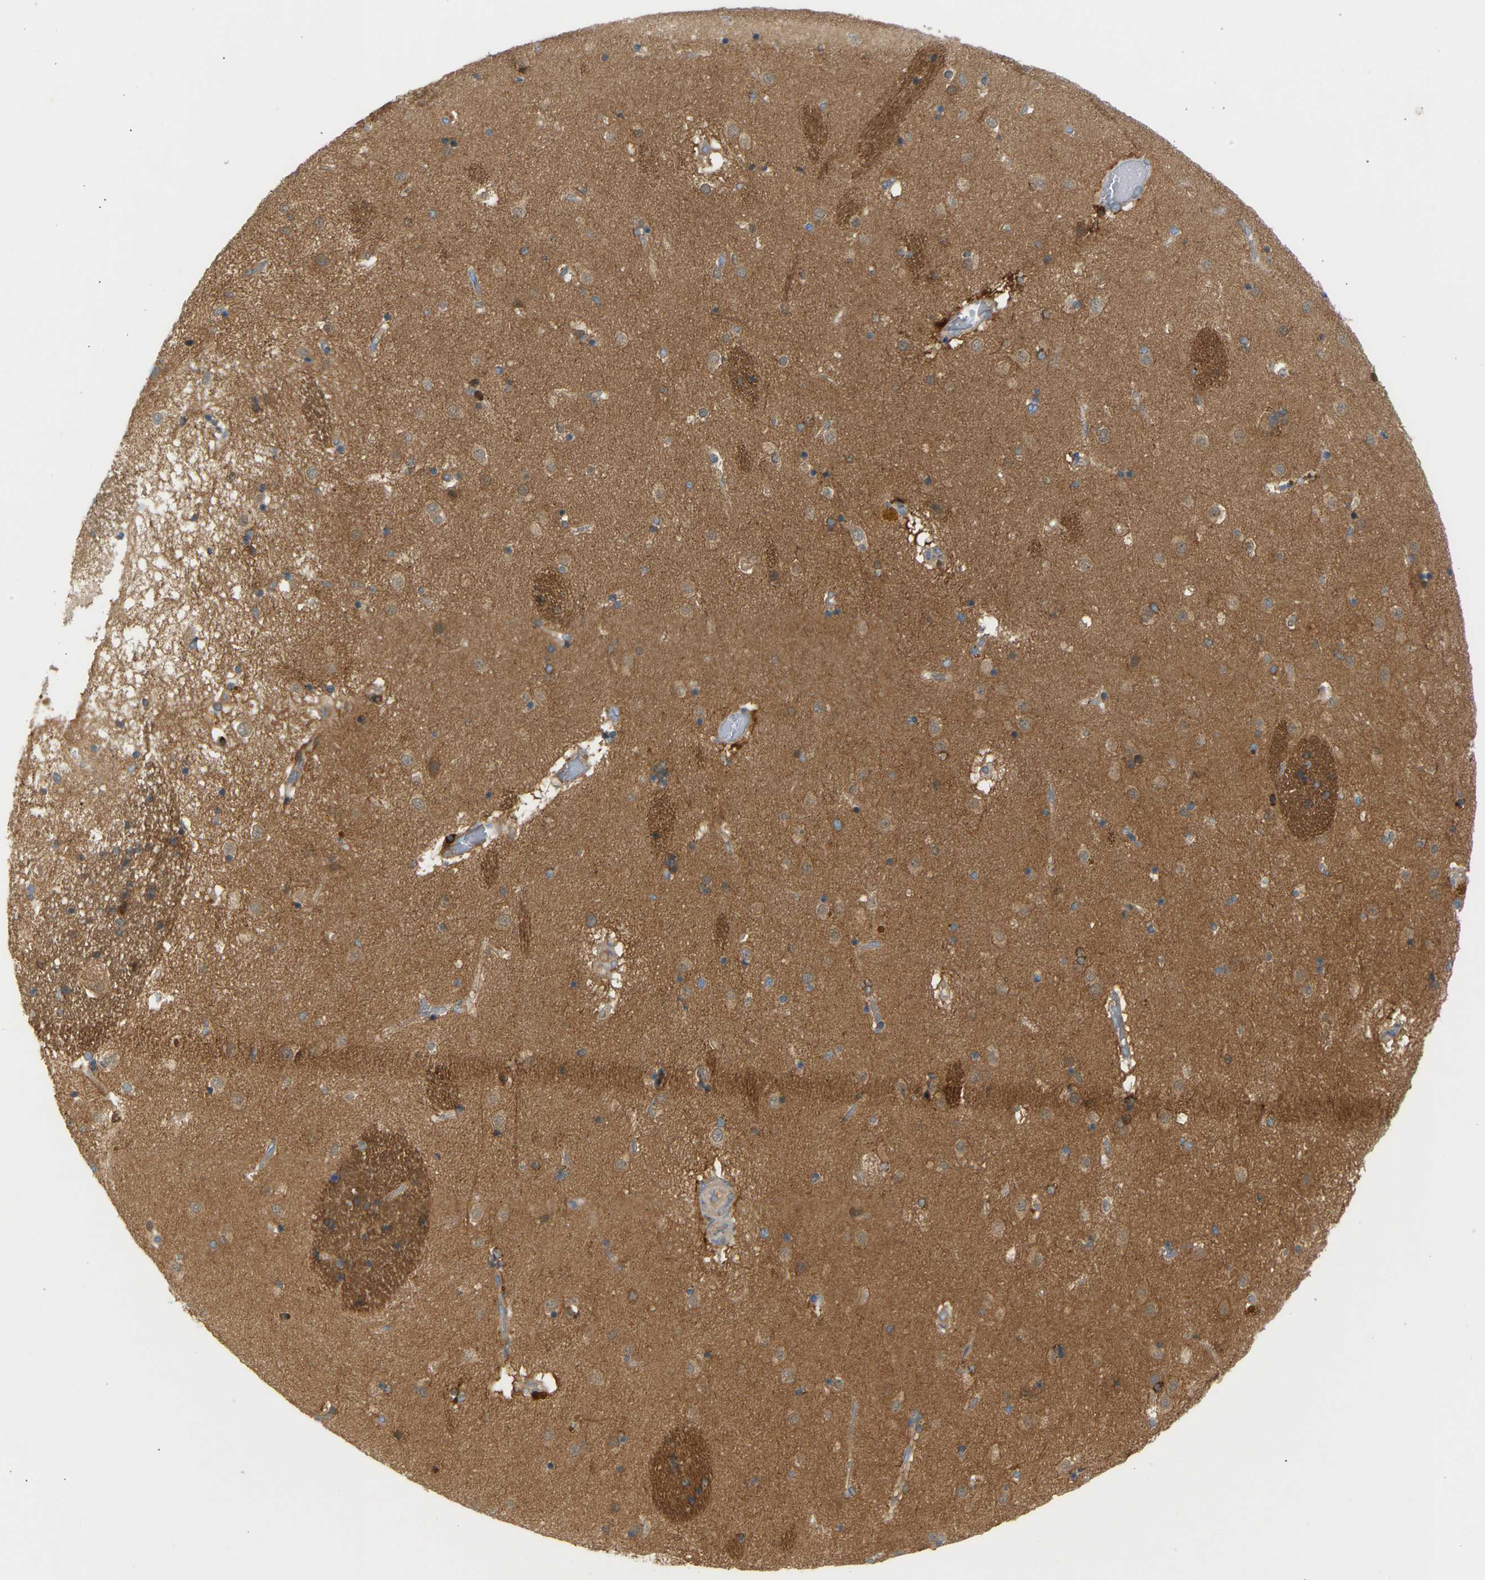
{"staining": {"intensity": "weak", "quantity": "25%-75%", "location": "cytoplasmic/membranous"}, "tissue": "caudate", "cell_type": "Glial cells", "image_type": "normal", "snomed": [{"axis": "morphology", "description": "Normal tissue, NOS"}, {"axis": "topography", "description": "Lateral ventricle wall"}], "caption": "A high-resolution image shows IHC staining of unremarkable caudate, which demonstrates weak cytoplasmic/membranous staining in about 25%-75% of glial cells.", "gene": "FNBP1", "patient": {"sex": "male", "age": 70}}